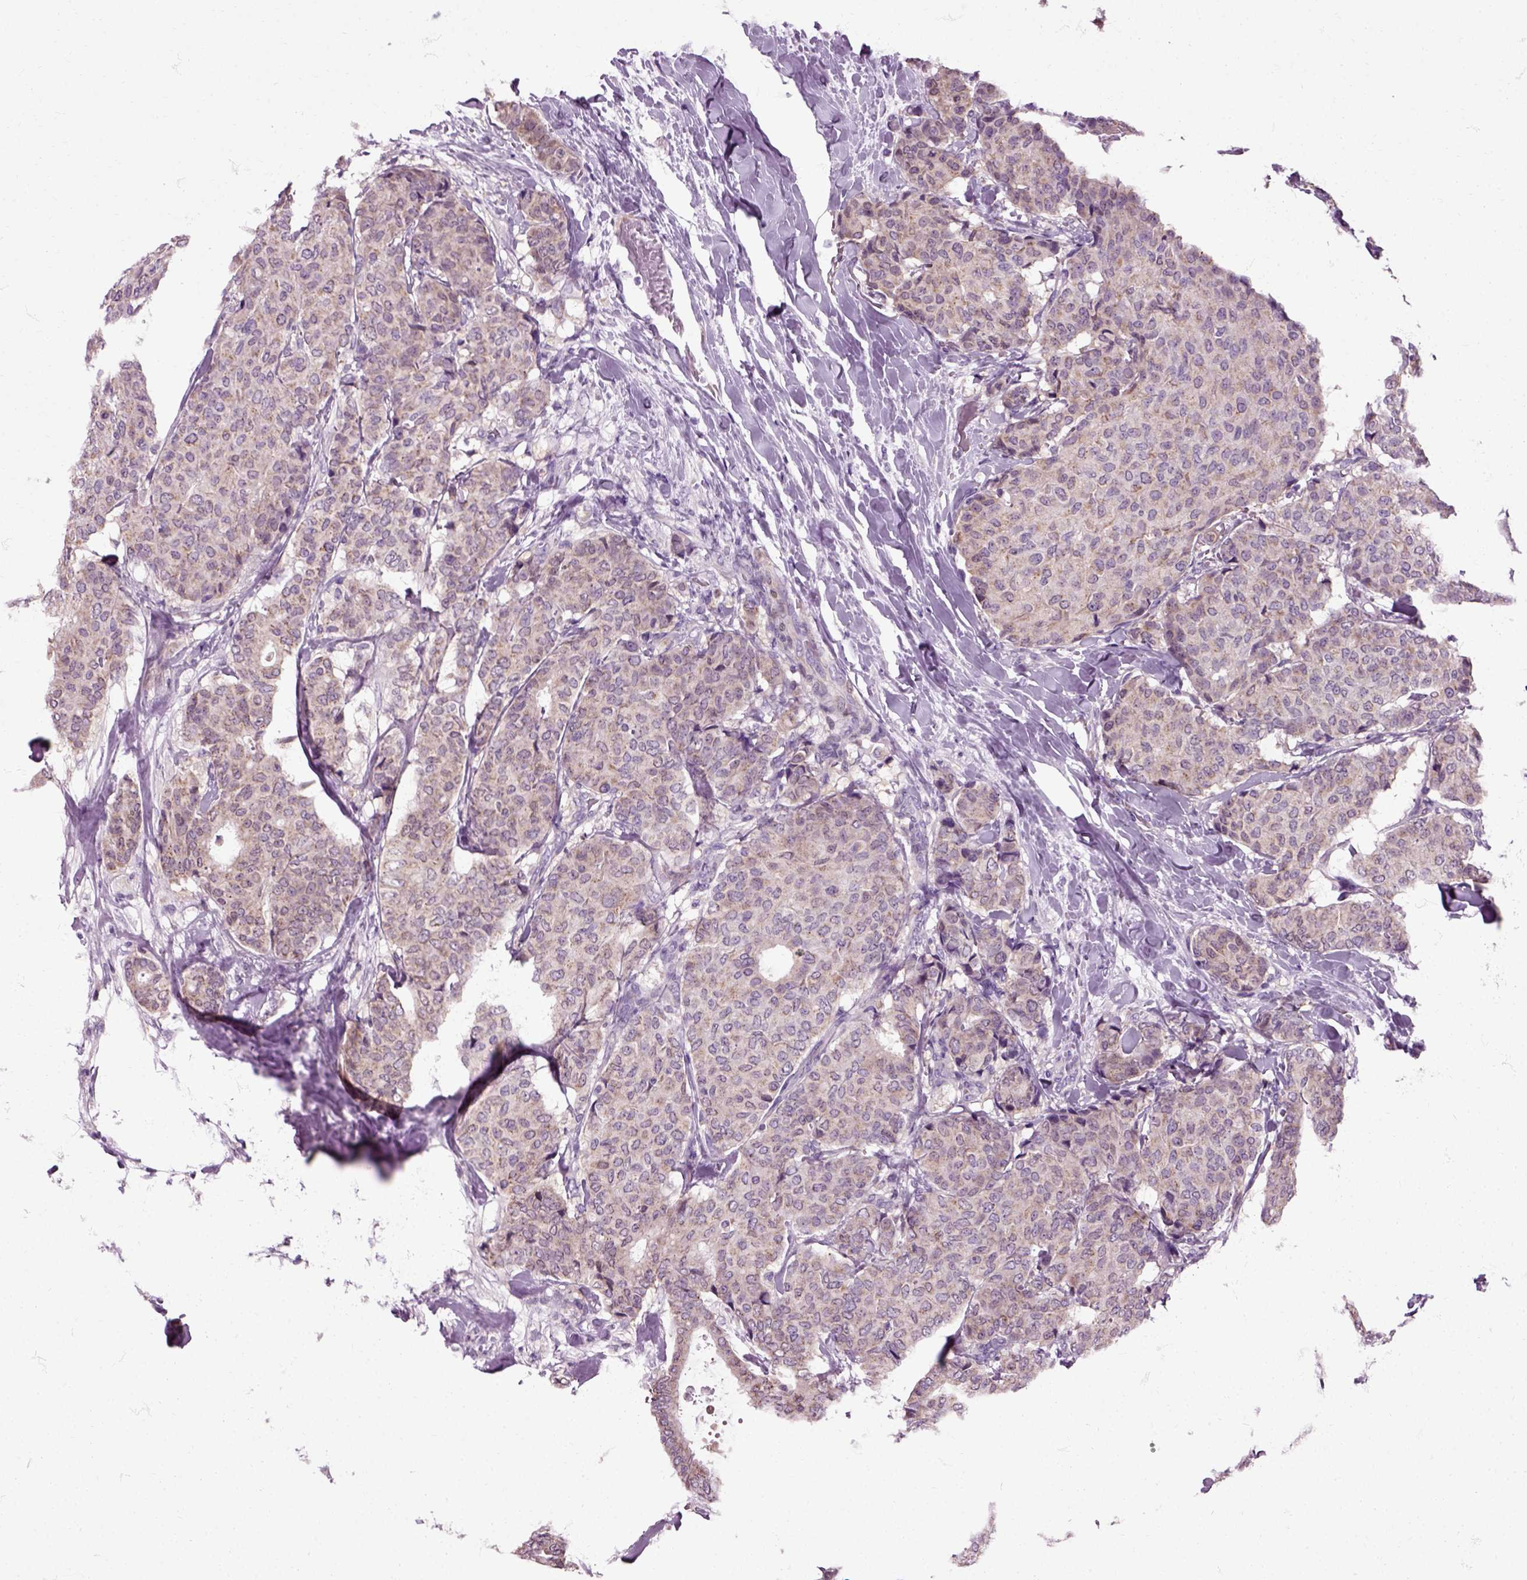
{"staining": {"intensity": "moderate", "quantity": "<25%", "location": "cytoplasmic/membranous"}, "tissue": "breast cancer", "cell_type": "Tumor cells", "image_type": "cancer", "snomed": [{"axis": "morphology", "description": "Duct carcinoma"}, {"axis": "topography", "description": "Breast"}], "caption": "Breast cancer stained with a brown dye displays moderate cytoplasmic/membranous positive staining in approximately <25% of tumor cells.", "gene": "HSPA2", "patient": {"sex": "female", "age": 75}}